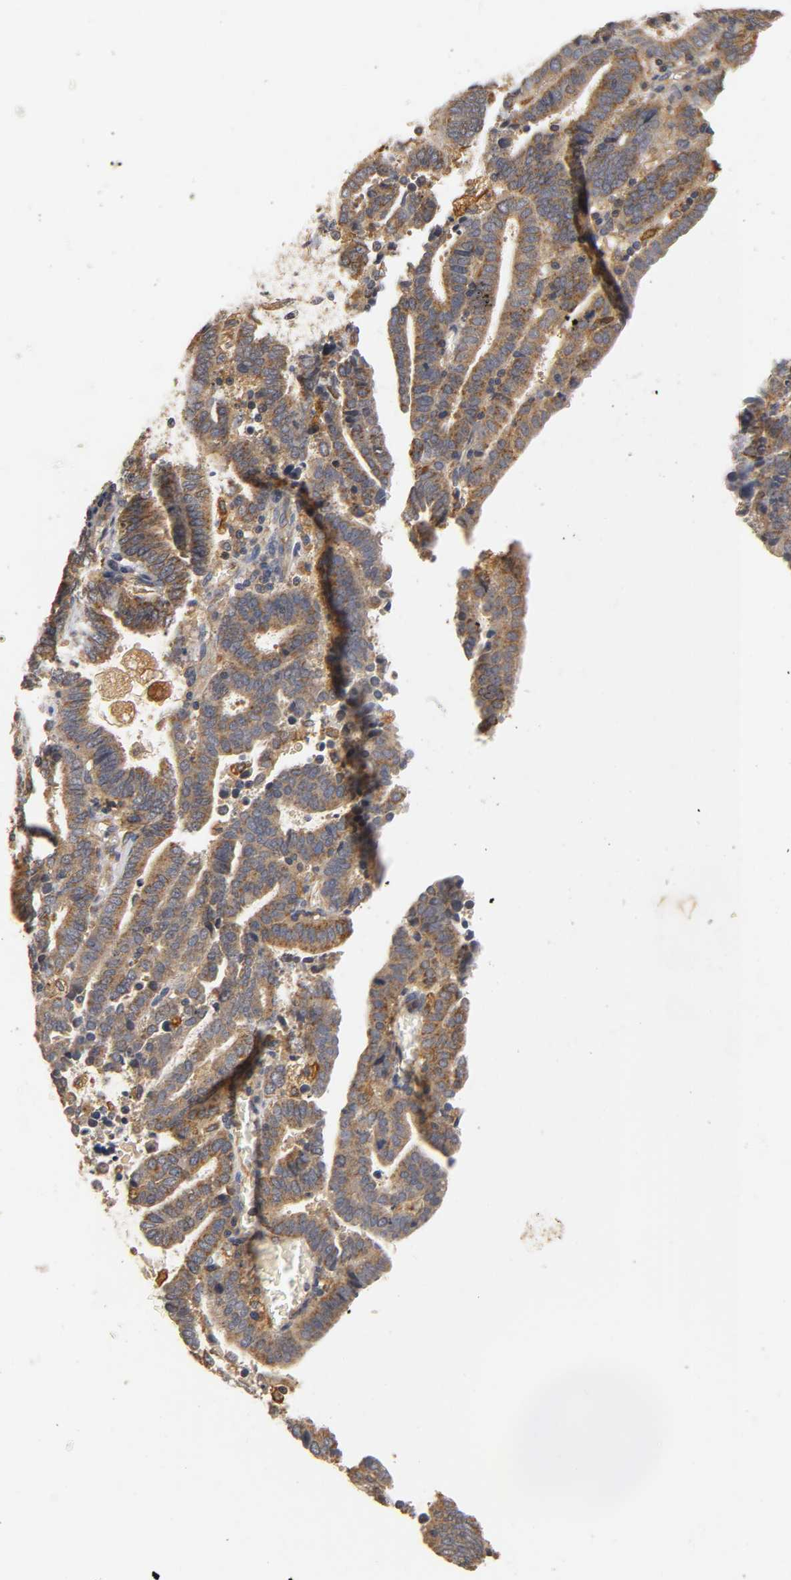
{"staining": {"intensity": "weak", "quantity": "25%-75%", "location": "cytoplasmic/membranous"}, "tissue": "endometrial cancer", "cell_type": "Tumor cells", "image_type": "cancer", "snomed": [{"axis": "morphology", "description": "Adenocarcinoma, NOS"}, {"axis": "topography", "description": "Uterus"}], "caption": "Protein expression by immunohistochemistry demonstrates weak cytoplasmic/membranous positivity in approximately 25%-75% of tumor cells in endometrial cancer (adenocarcinoma).", "gene": "SCAP", "patient": {"sex": "female", "age": 83}}